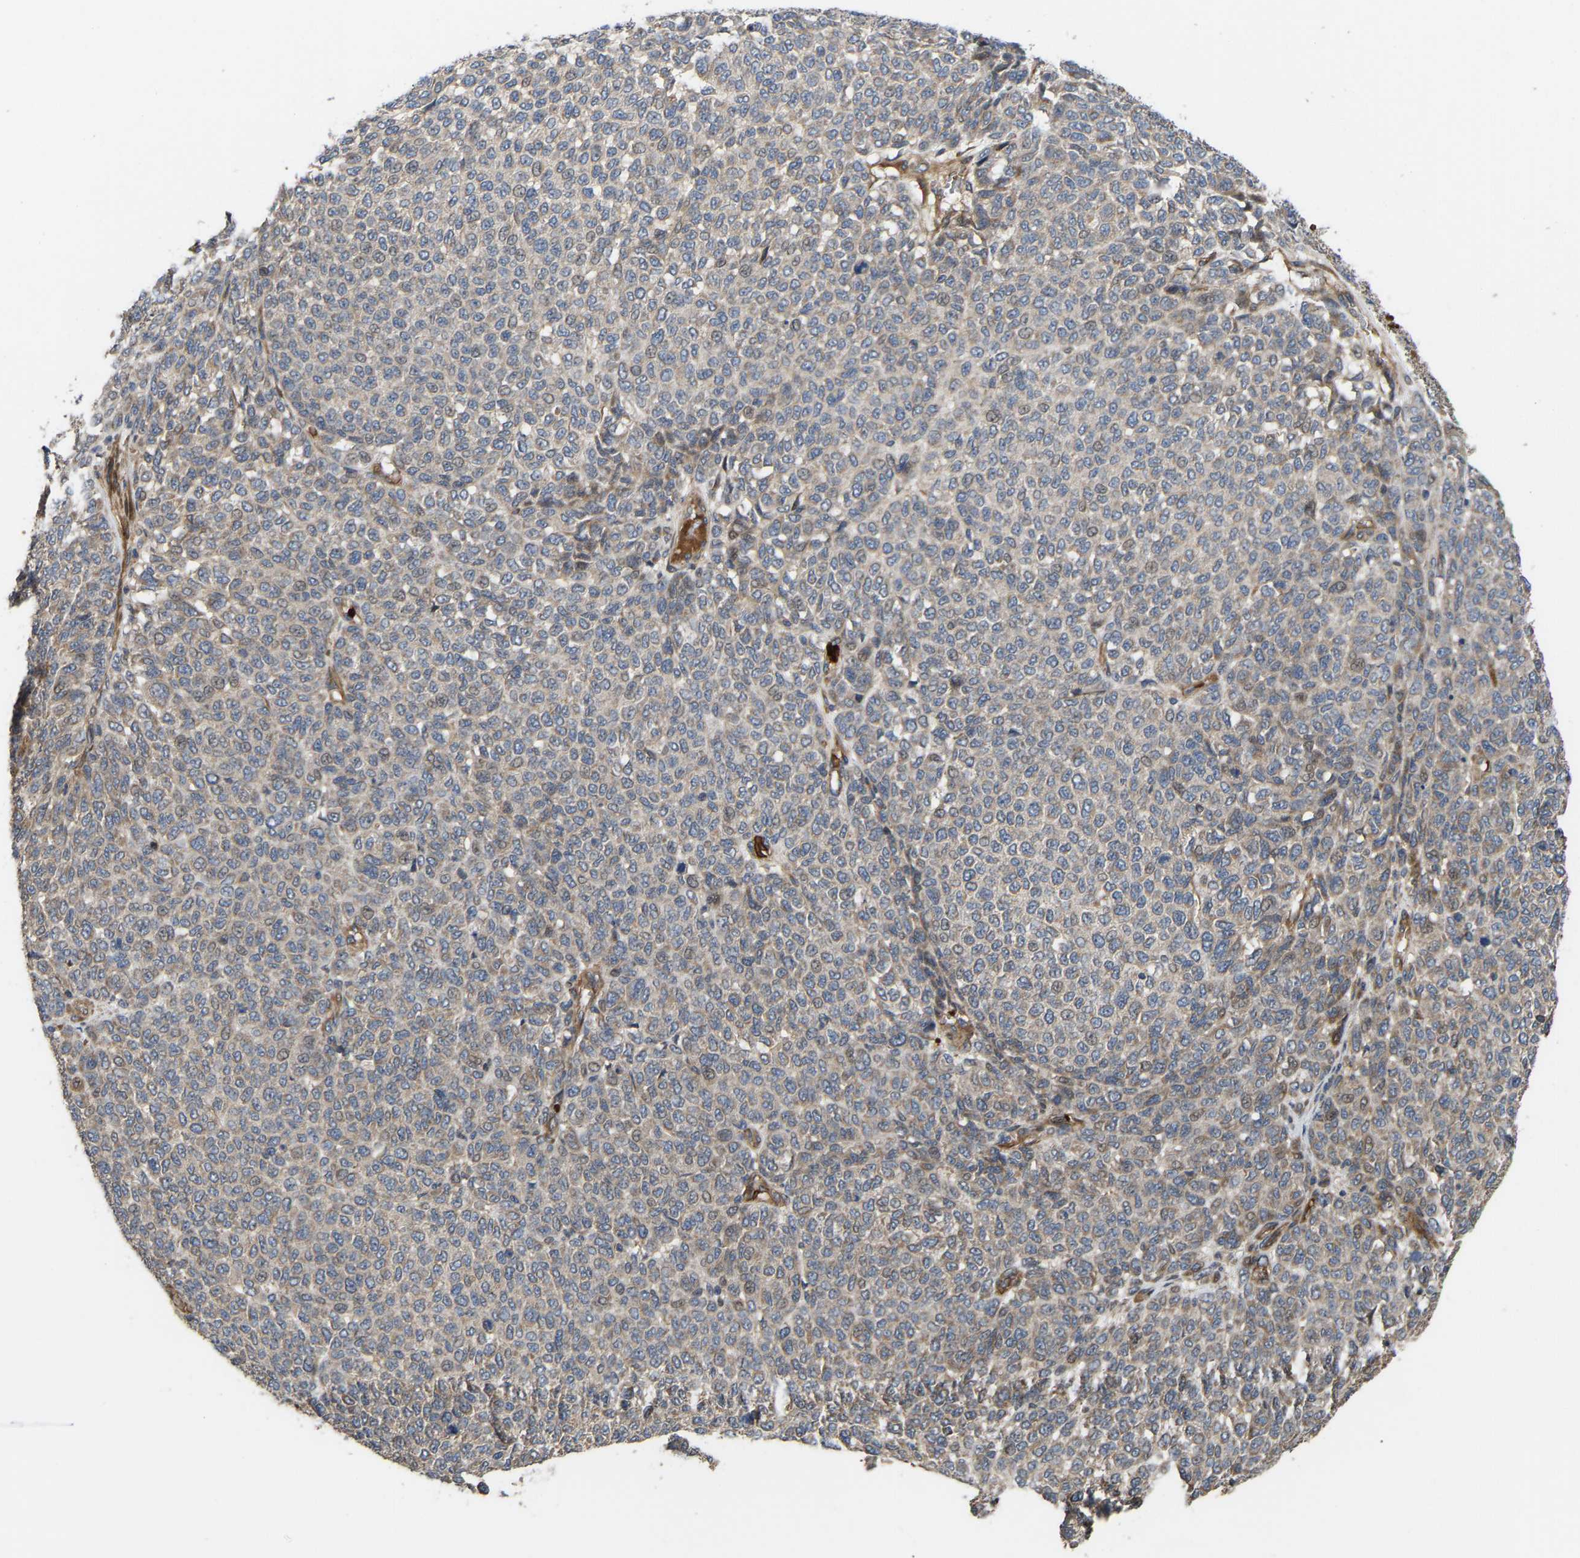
{"staining": {"intensity": "negative", "quantity": "none", "location": "none"}, "tissue": "melanoma", "cell_type": "Tumor cells", "image_type": "cancer", "snomed": [{"axis": "morphology", "description": "Malignant melanoma, NOS"}, {"axis": "topography", "description": "Skin"}], "caption": "The histopathology image demonstrates no significant positivity in tumor cells of melanoma.", "gene": "STAU1", "patient": {"sex": "male", "age": 59}}